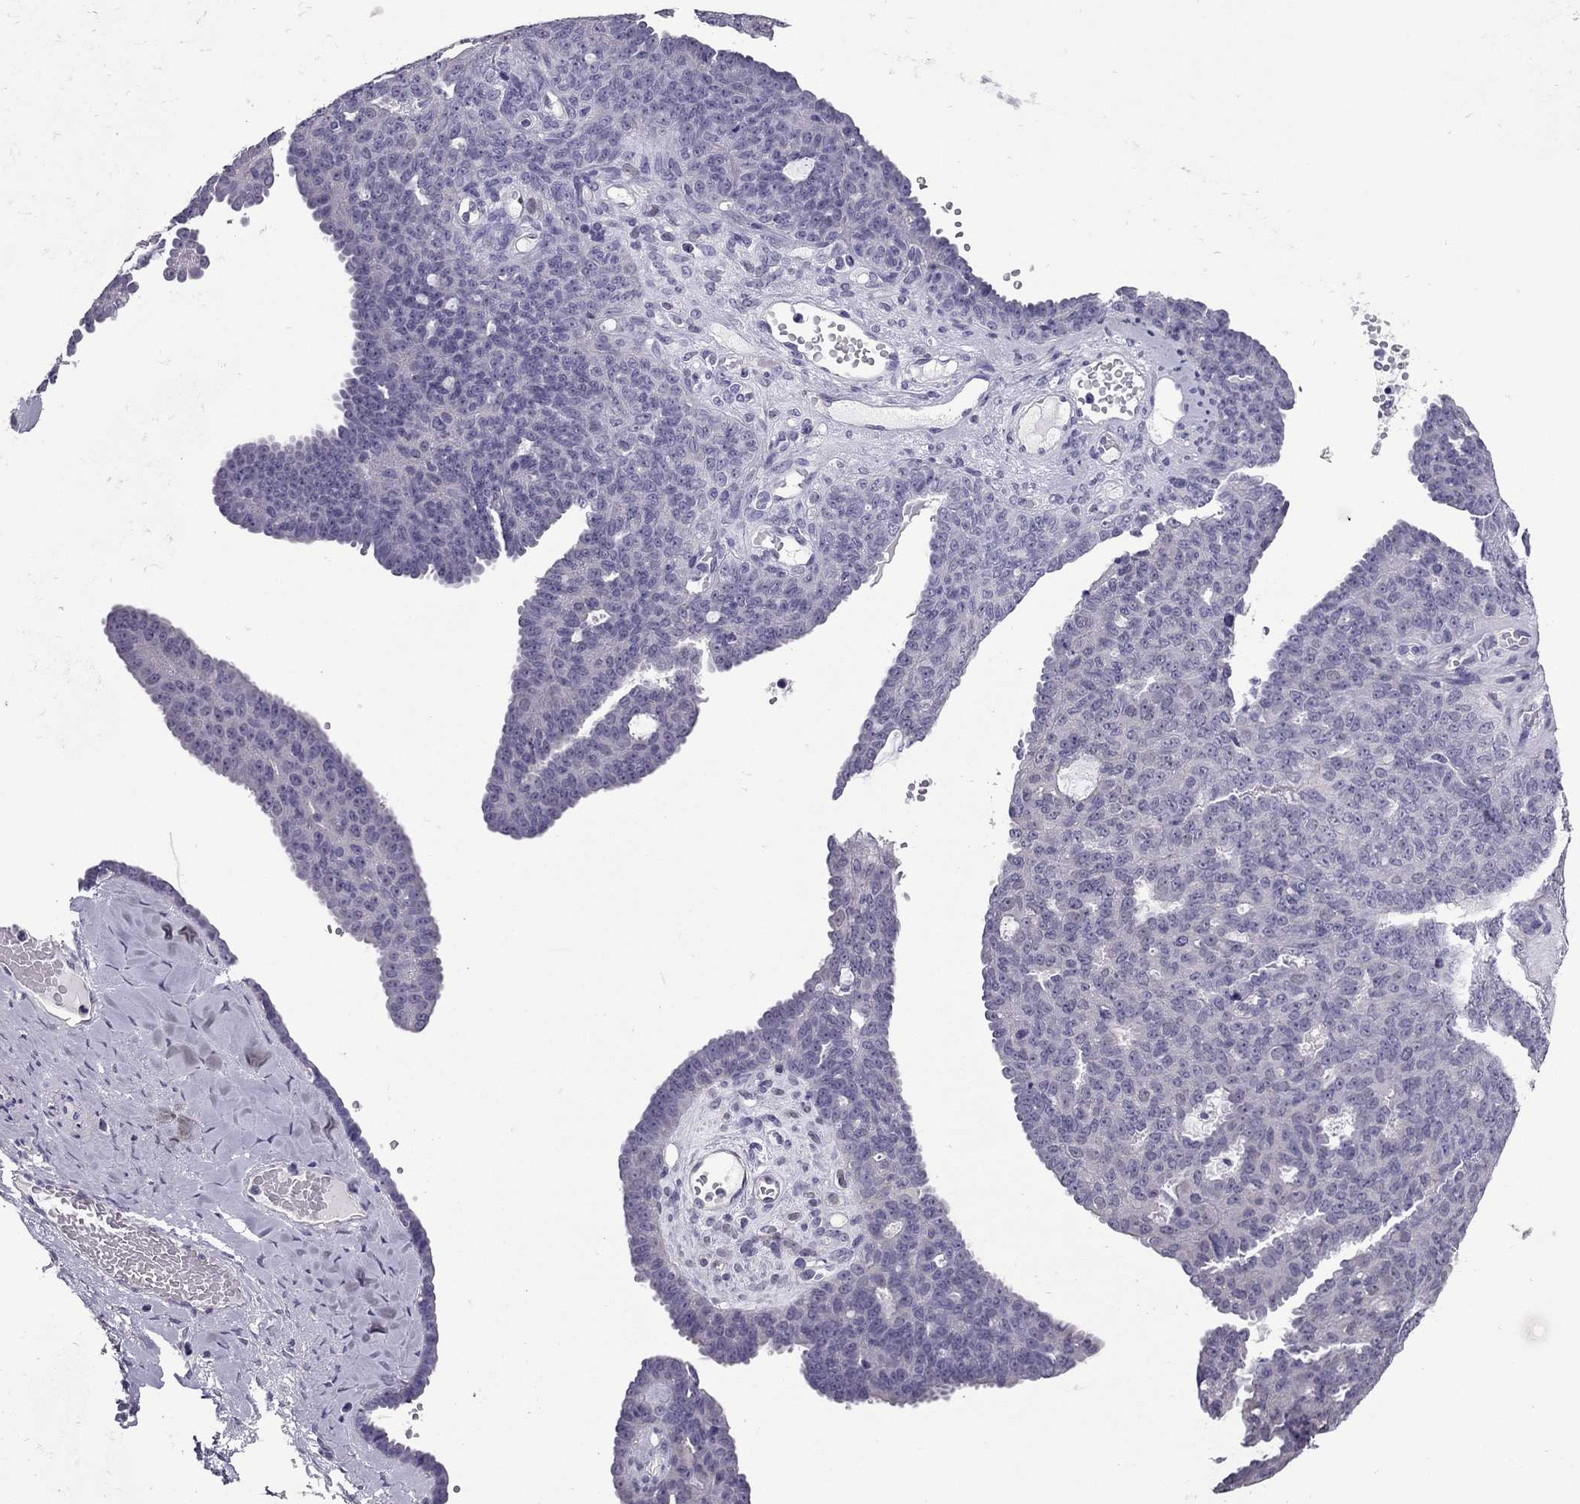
{"staining": {"intensity": "negative", "quantity": "none", "location": "none"}, "tissue": "ovarian cancer", "cell_type": "Tumor cells", "image_type": "cancer", "snomed": [{"axis": "morphology", "description": "Cystadenocarcinoma, serous, NOS"}, {"axis": "topography", "description": "Ovary"}], "caption": "Tumor cells show no significant staining in ovarian cancer. The staining was performed using DAB to visualize the protein expression in brown, while the nuclei were stained in blue with hematoxylin (Magnification: 20x).", "gene": "PDE6A", "patient": {"sex": "female", "age": 71}}